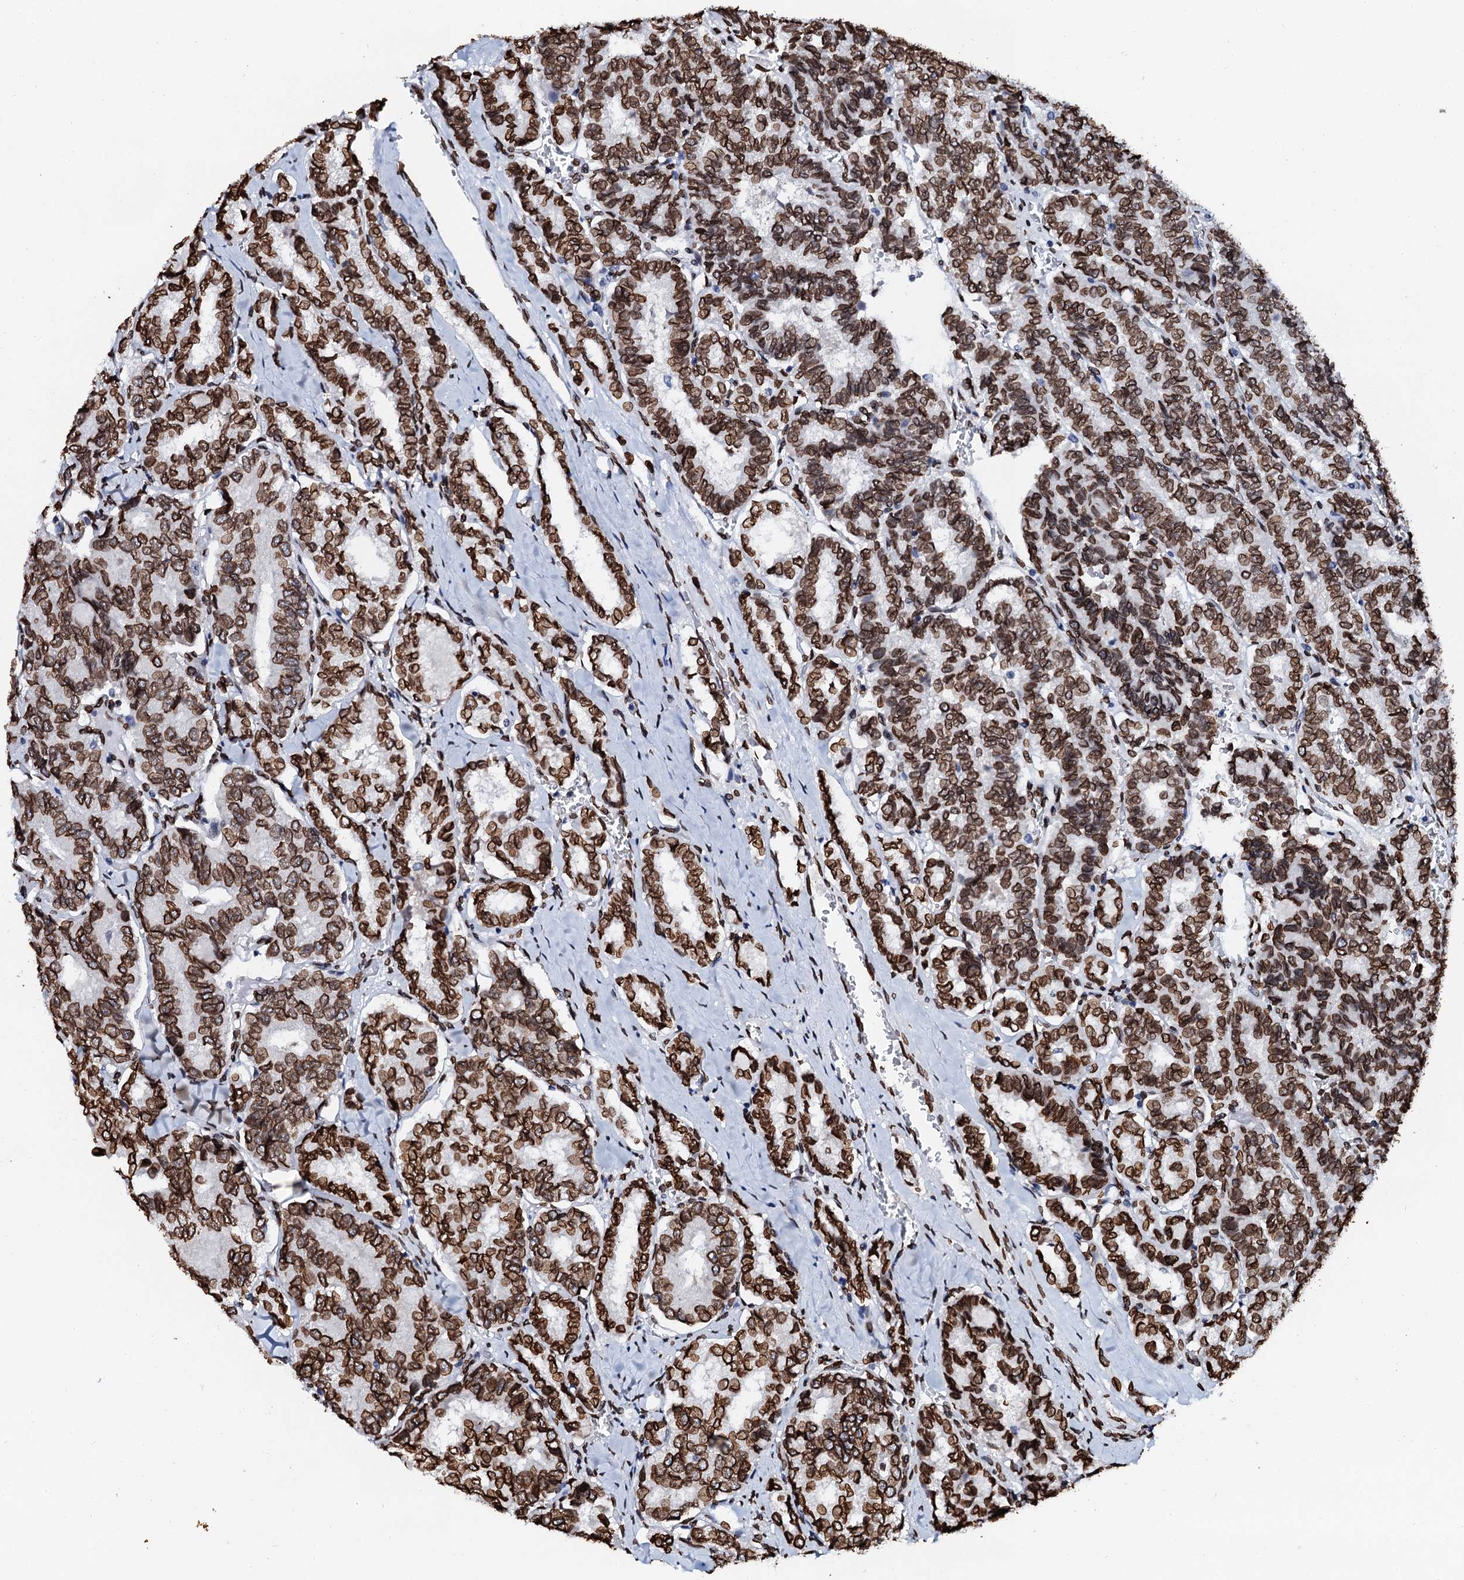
{"staining": {"intensity": "strong", "quantity": ">75%", "location": "nuclear"}, "tissue": "thyroid cancer", "cell_type": "Tumor cells", "image_type": "cancer", "snomed": [{"axis": "morphology", "description": "Papillary adenocarcinoma, NOS"}, {"axis": "topography", "description": "Thyroid gland"}], "caption": "Human thyroid papillary adenocarcinoma stained with a protein marker shows strong staining in tumor cells.", "gene": "KATNAL2", "patient": {"sex": "female", "age": 35}}